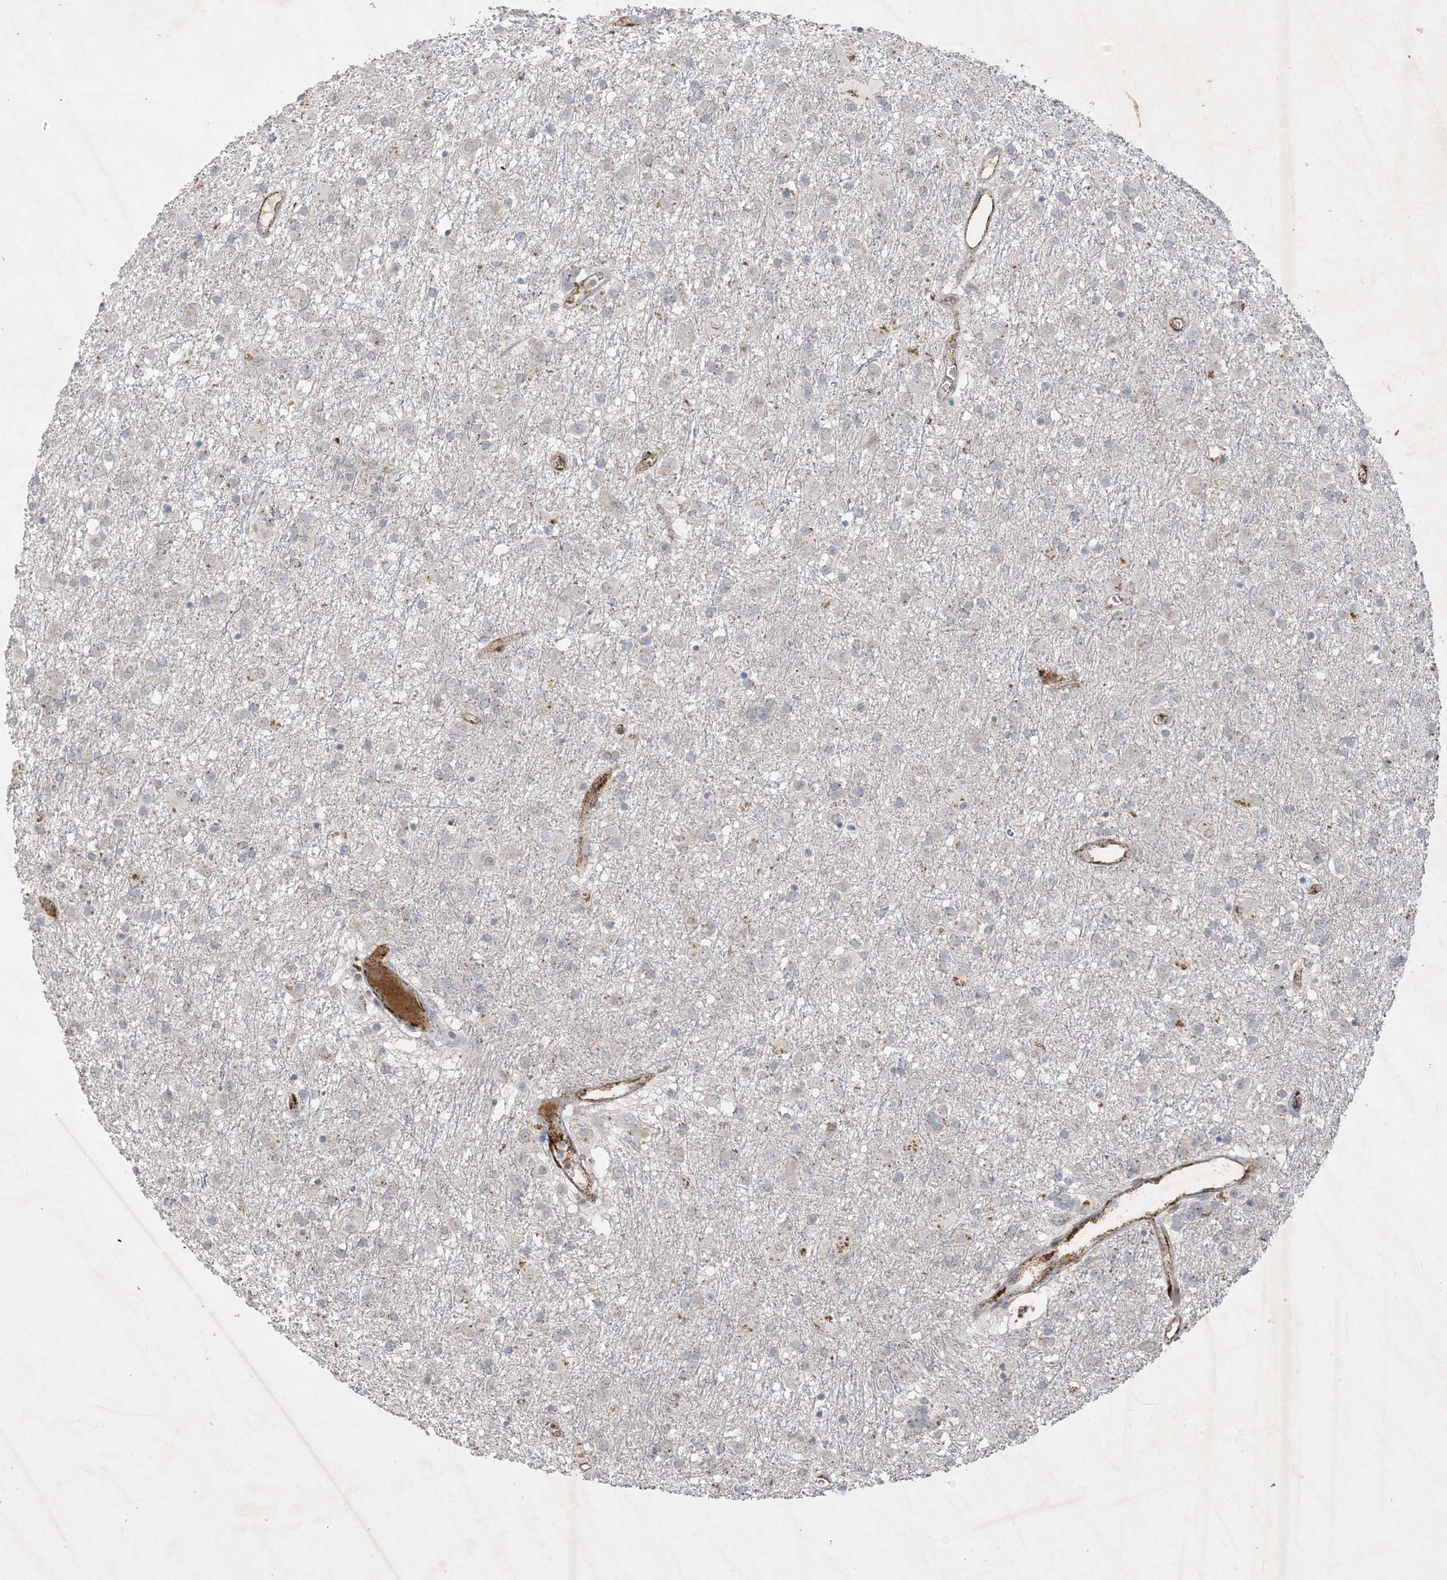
{"staining": {"intensity": "negative", "quantity": "none", "location": "none"}, "tissue": "glioma", "cell_type": "Tumor cells", "image_type": "cancer", "snomed": [{"axis": "morphology", "description": "Glioma, malignant, Low grade"}, {"axis": "topography", "description": "Brain"}], "caption": "Tumor cells are negative for brown protein staining in low-grade glioma (malignant).", "gene": "PRSS36", "patient": {"sex": "male", "age": 65}}